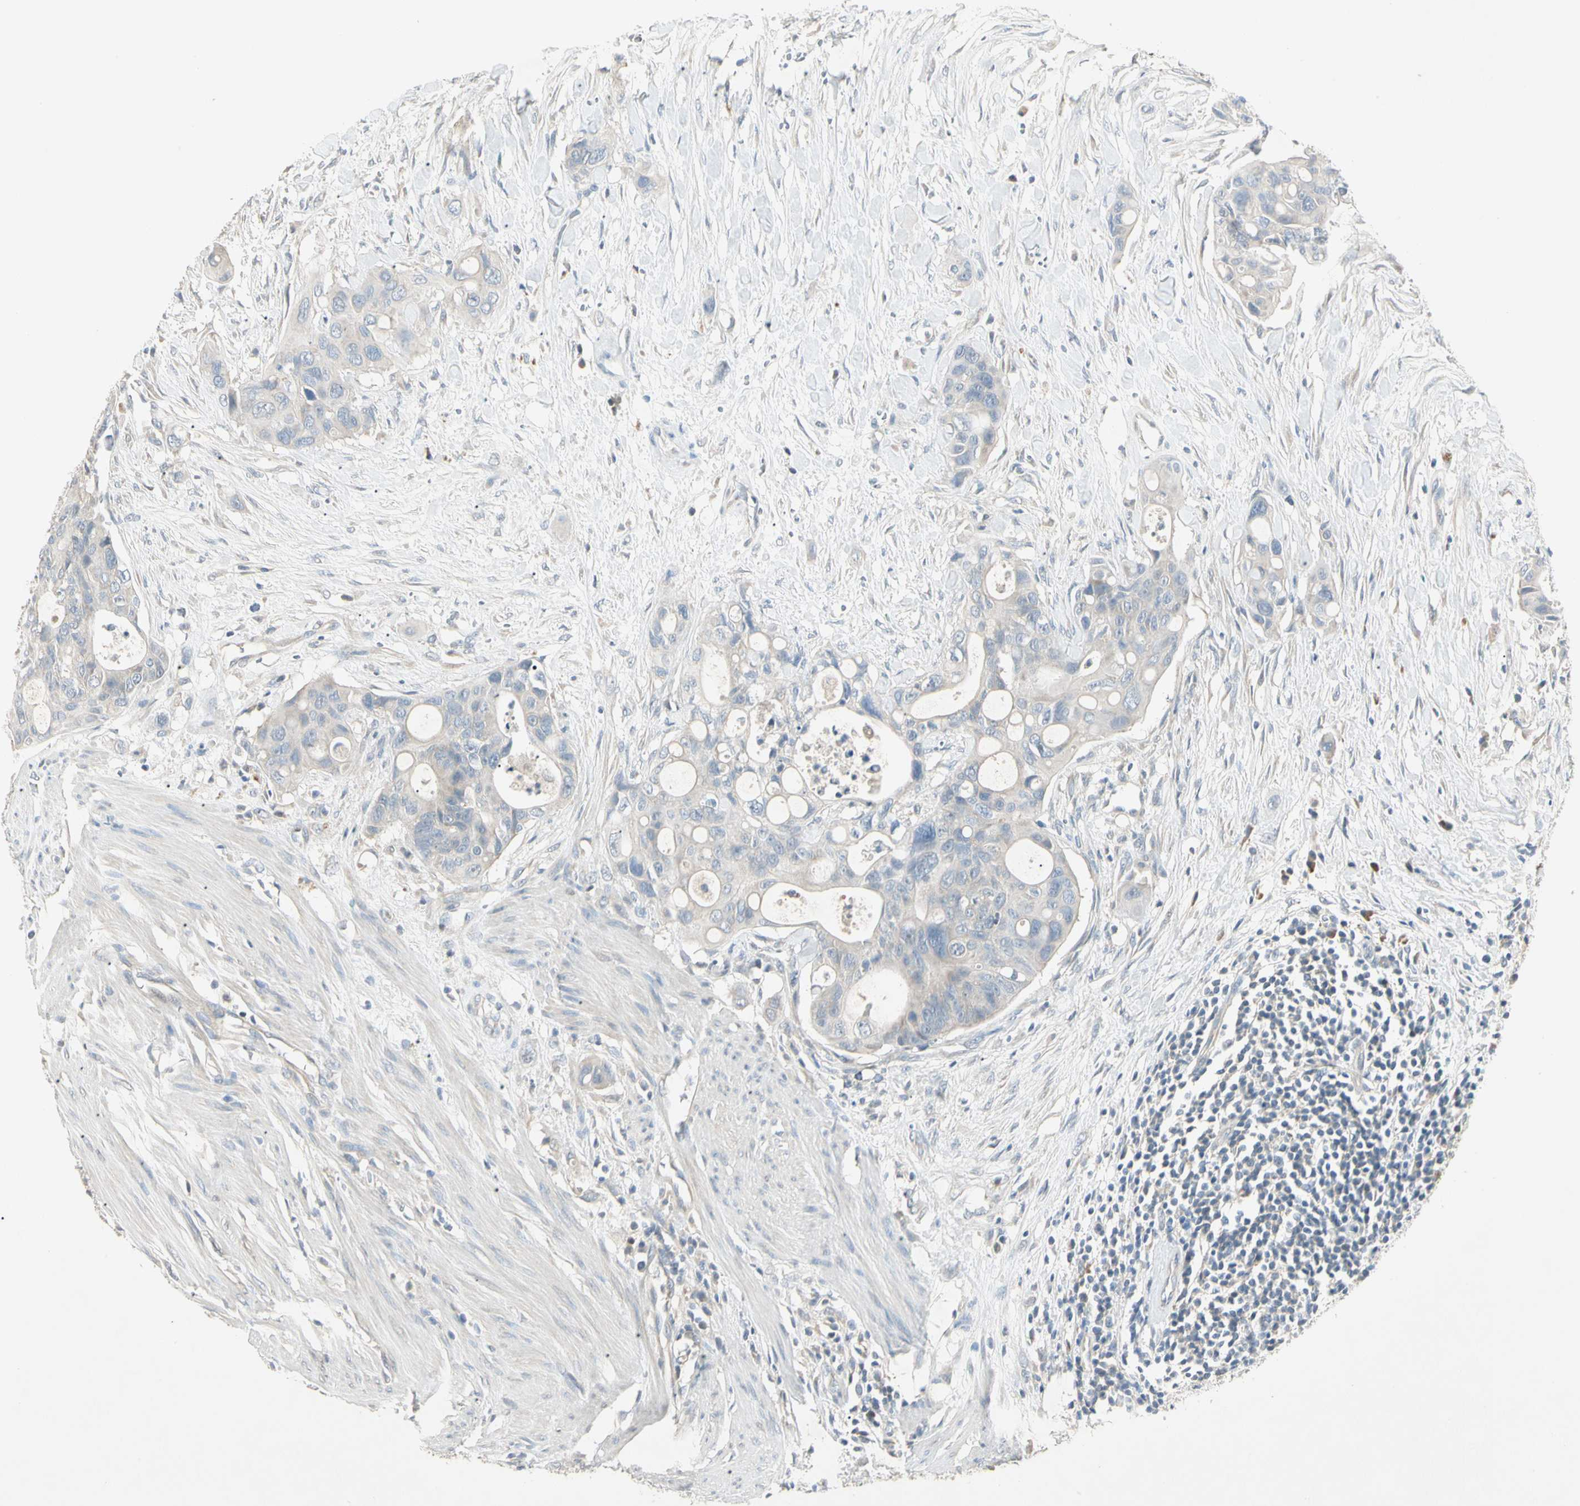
{"staining": {"intensity": "negative", "quantity": "none", "location": "none"}, "tissue": "colorectal cancer", "cell_type": "Tumor cells", "image_type": "cancer", "snomed": [{"axis": "morphology", "description": "Adenocarcinoma, NOS"}, {"axis": "topography", "description": "Colon"}], "caption": "DAB immunohistochemical staining of human colorectal cancer (adenocarcinoma) exhibits no significant expression in tumor cells.", "gene": "PRSS21", "patient": {"sex": "female", "age": 57}}